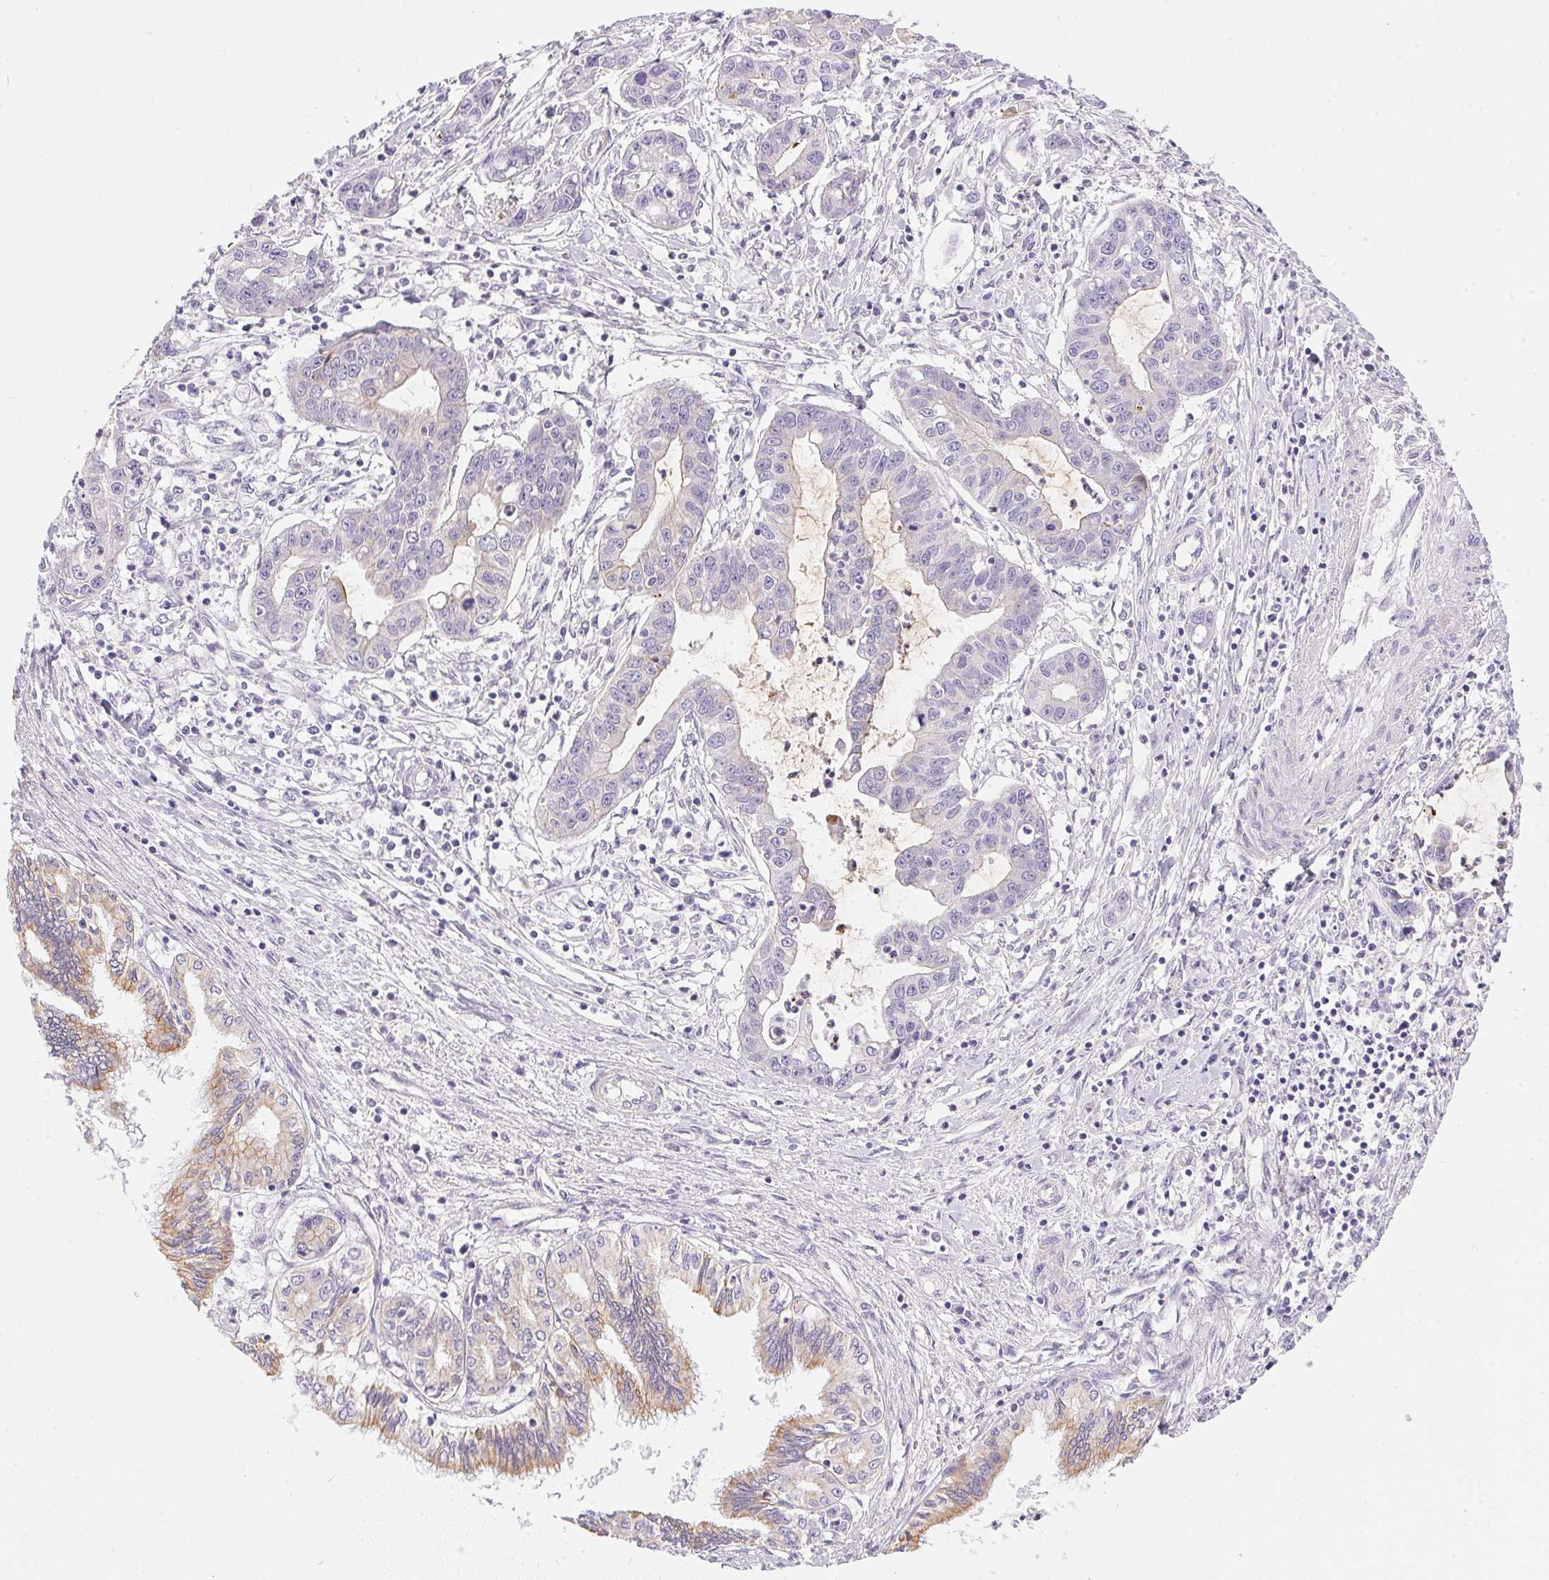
{"staining": {"intensity": "negative", "quantity": "none", "location": "none"}, "tissue": "liver cancer", "cell_type": "Tumor cells", "image_type": "cancer", "snomed": [{"axis": "morphology", "description": "Cholangiocarcinoma"}, {"axis": "topography", "description": "Liver"}], "caption": "DAB immunohistochemical staining of human liver cancer (cholangiocarcinoma) demonstrates no significant expression in tumor cells.", "gene": "SLC17A7", "patient": {"sex": "male", "age": 58}}